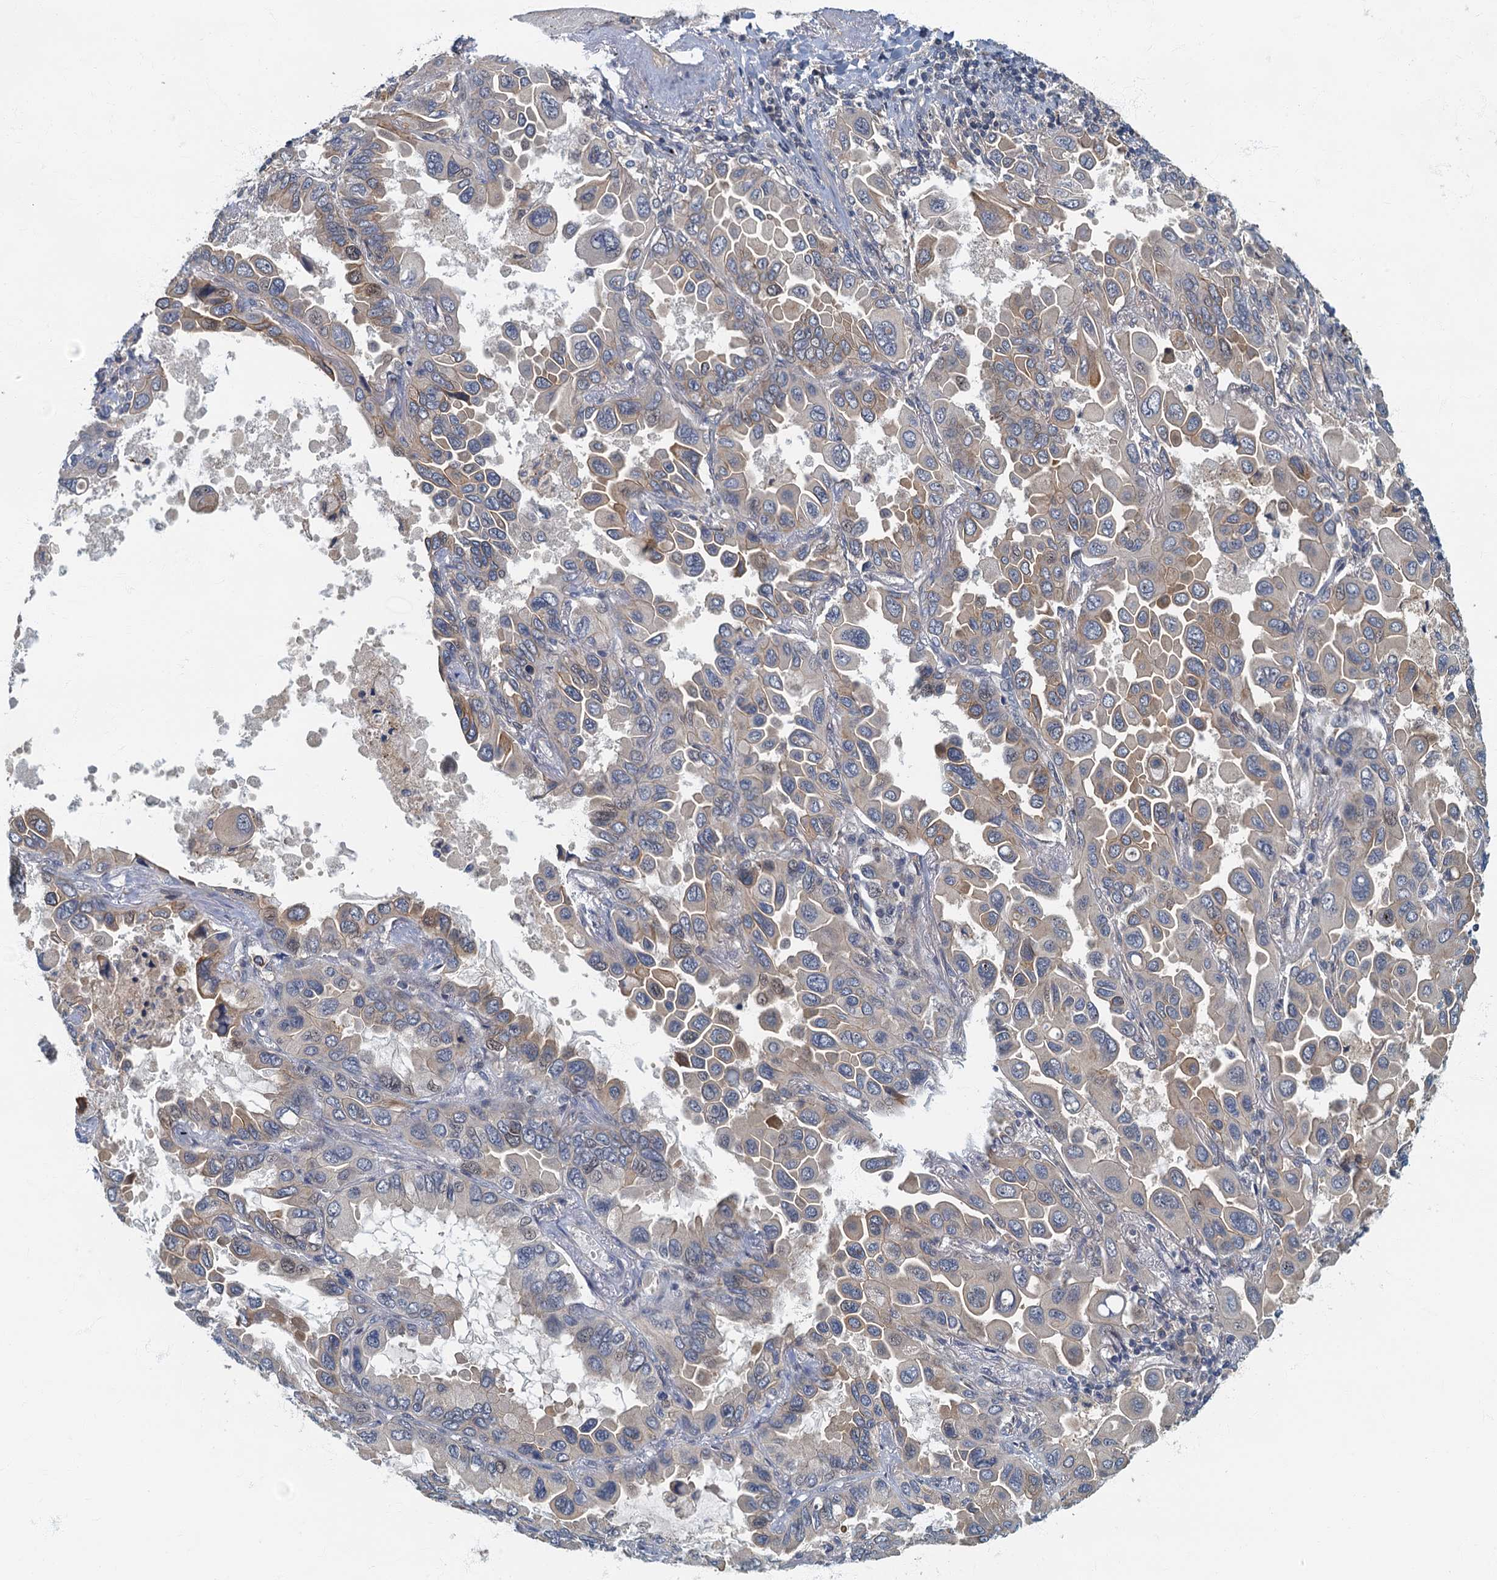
{"staining": {"intensity": "weak", "quantity": "<25%", "location": "cytoplasmic/membranous"}, "tissue": "lung cancer", "cell_type": "Tumor cells", "image_type": "cancer", "snomed": [{"axis": "morphology", "description": "Adenocarcinoma, NOS"}, {"axis": "topography", "description": "Lung"}], "caption": "Immunohistochemistry (IHC) photomicrograph of neoplastic tissue: human lung adenocarcinoma stained with DAB demonstrates no significant protein staining in tumor cells.", "gene": "CKAP2L", "patient": {"sex": "male", "age": 64}}